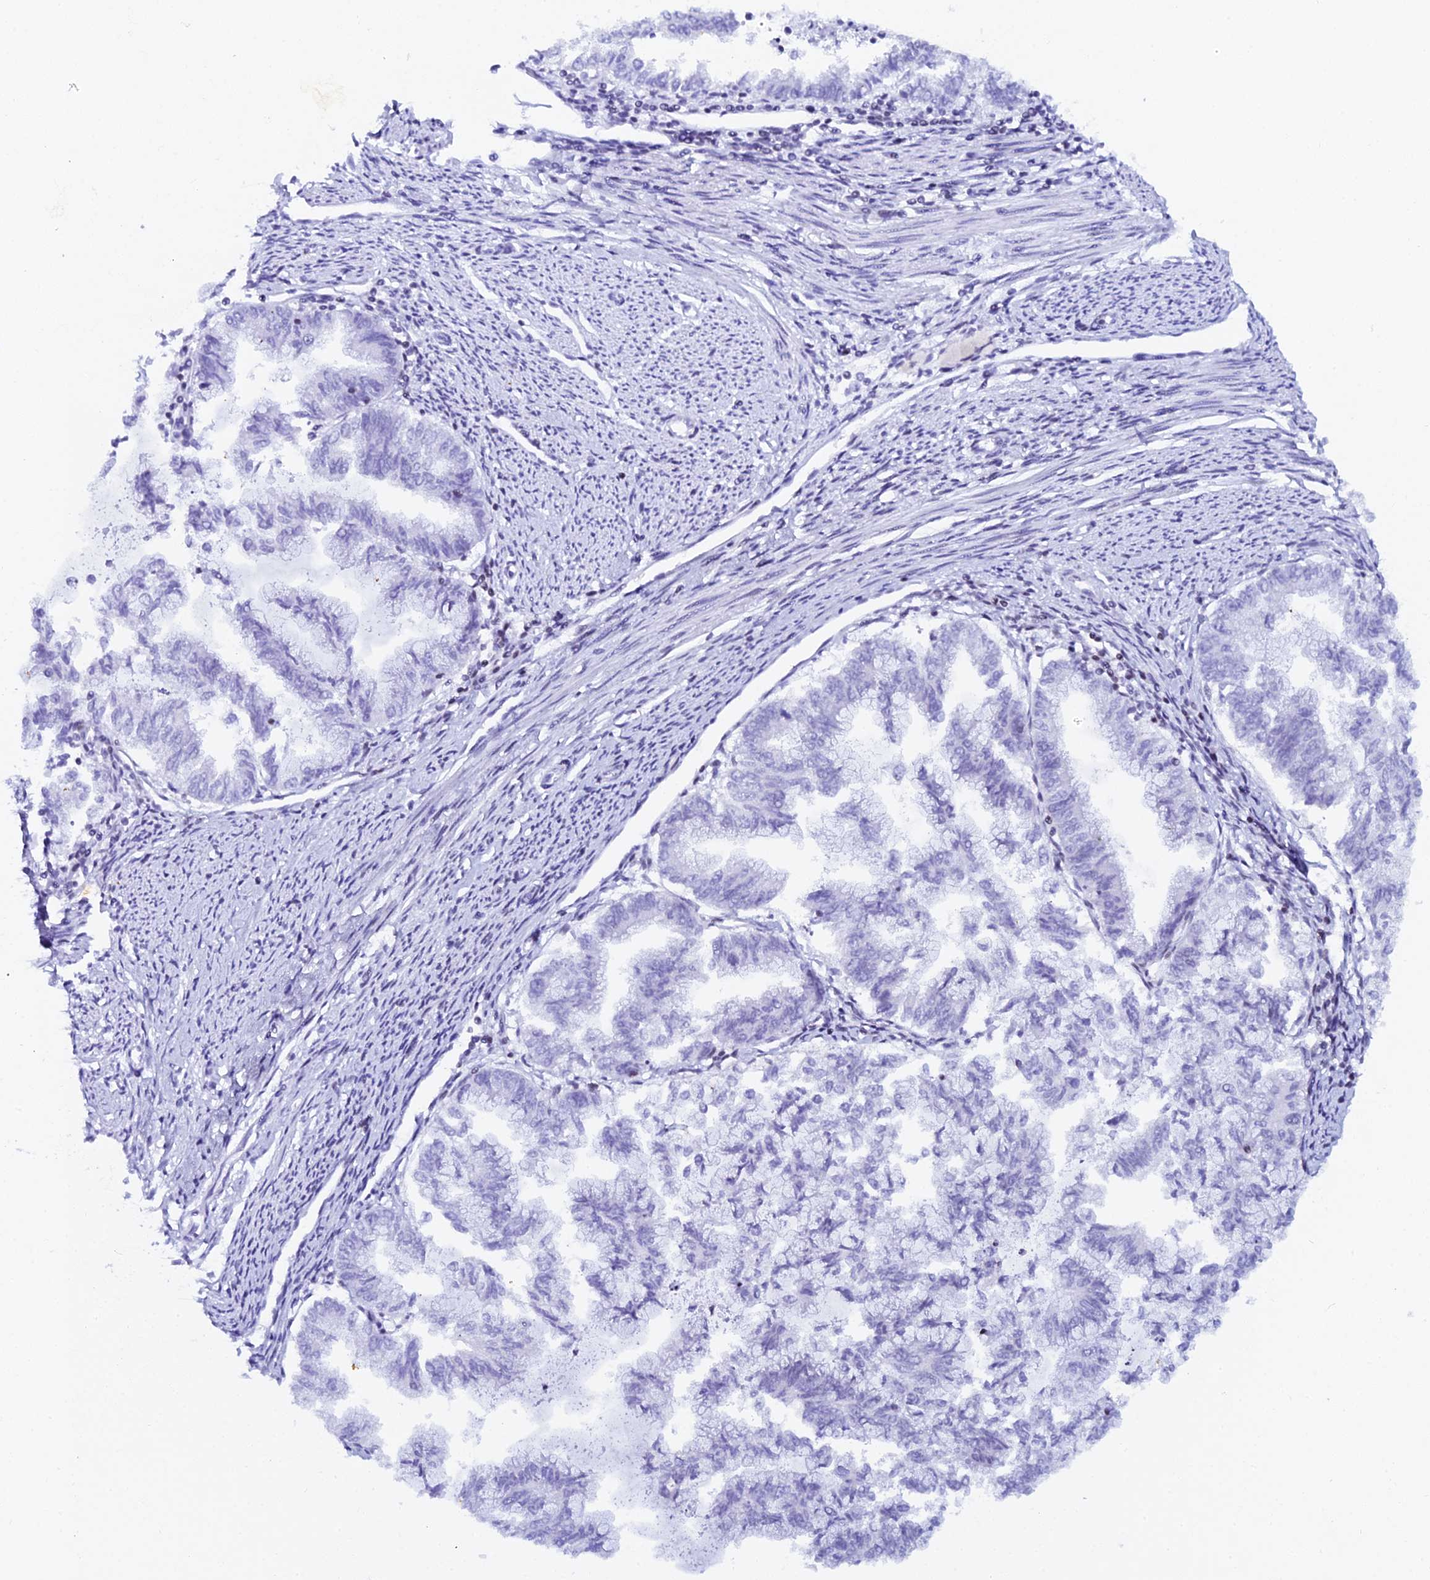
{"staining": {"intensity": "negative", "quantity": "none", "location": "none"}, "tissue": "endometrial cancer", "cell_type": "Tumor cells", "image_type": "cancer", "snomed": [{"axis": "morphology", "description": "Adenocarcinoma, NOS"}, {"axis": "topography", "description": "Endometrium"}], "caption": "Histopathology image shows no protein staining in tumor cells of adenocarcinoma (endometrial) tissue.", "gene": "MYNN", "patient": {"sex": "female", "age": 79}}